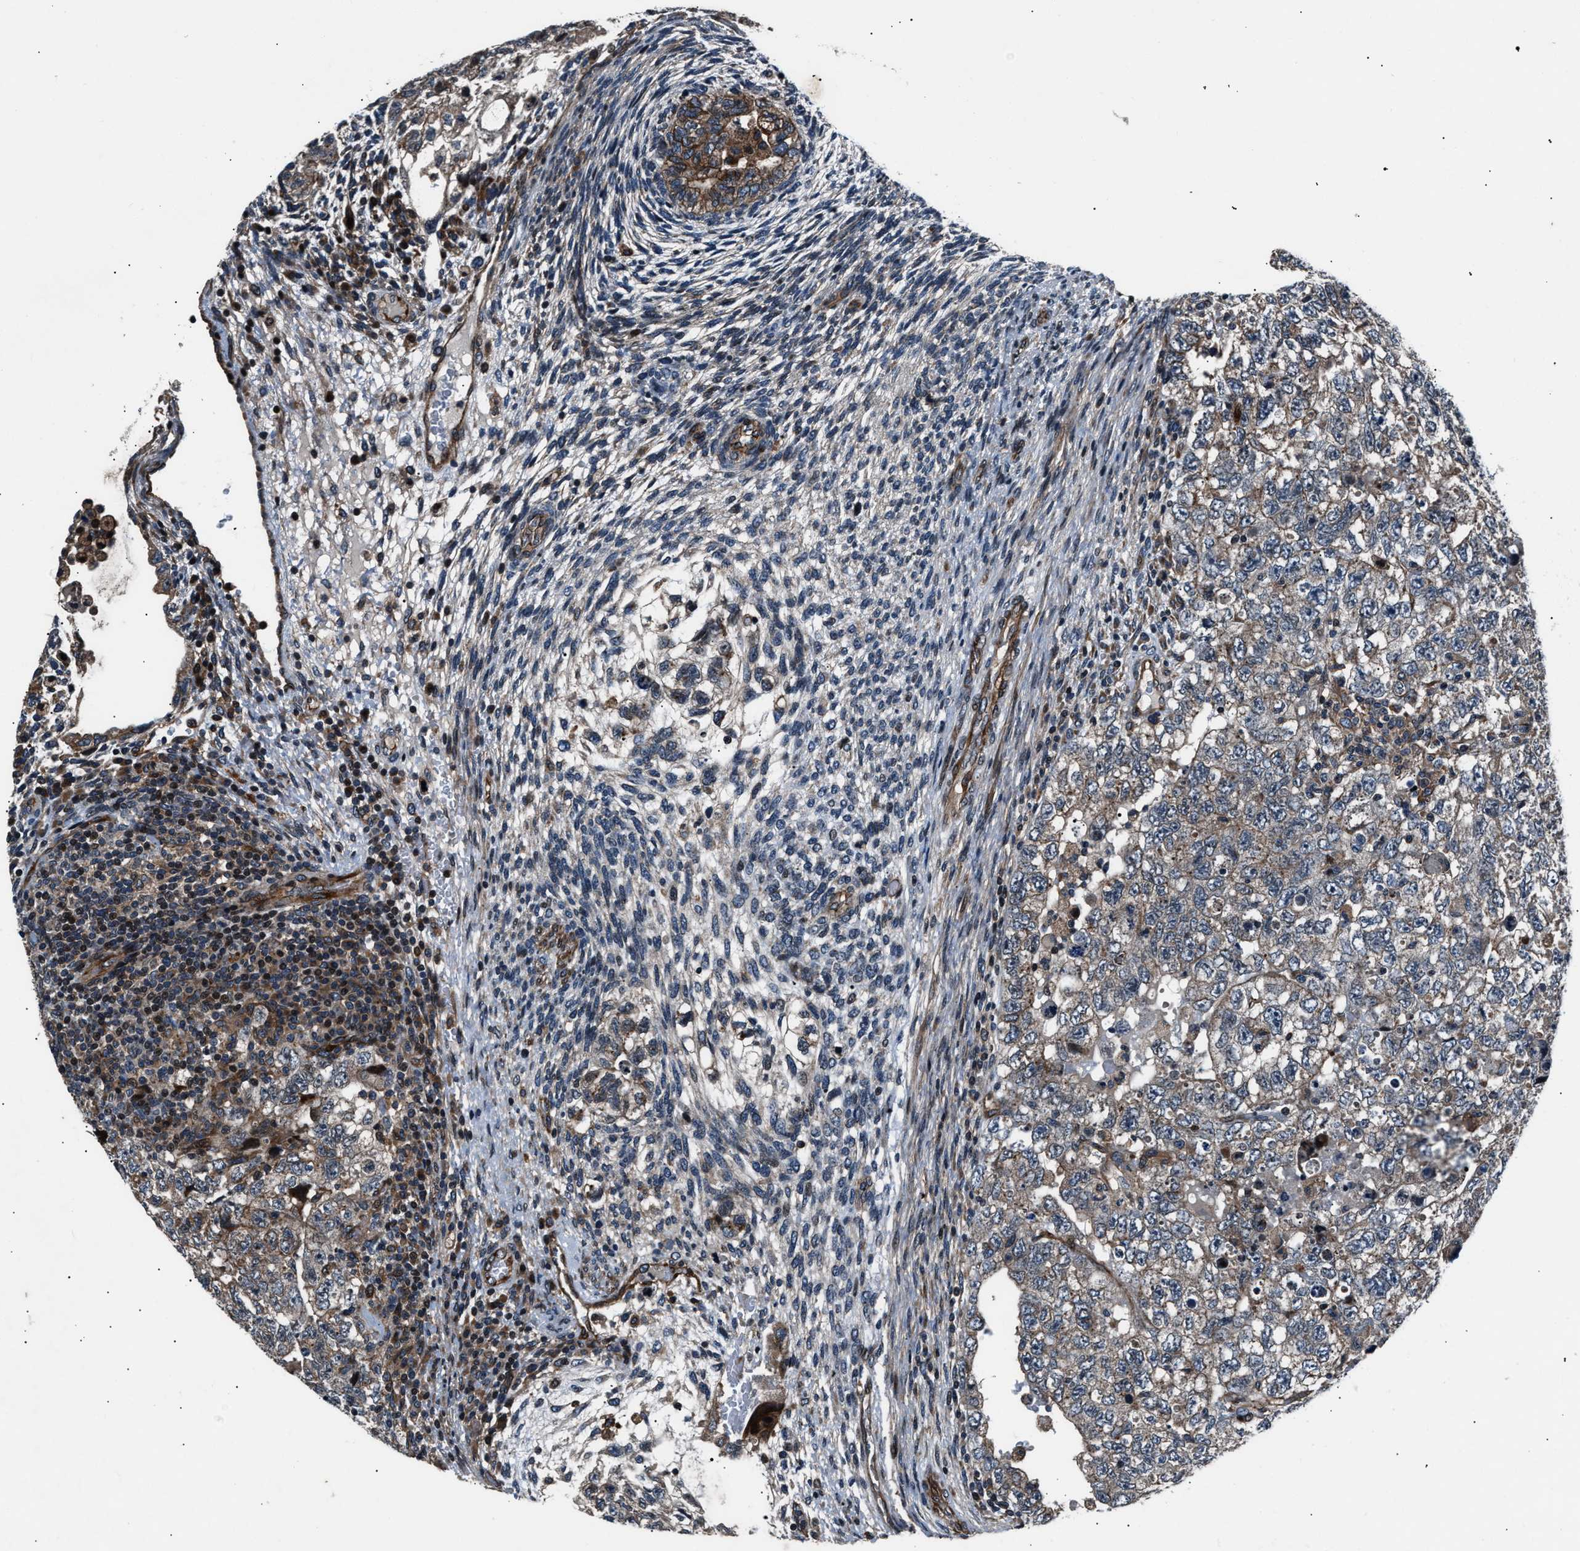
{"staining": {"intensity": "moderate", "quantity": "<25%", "location": "cytoplasmic/membranous"}, "tissue": "testis cancer", "cell_type": "Tumor cells", "image_type": "cancer", "snomed": [{"axis": "morphology", "description": "Carcinoma, Embryonal, NOS"}, {"axis": "topography", "description": "Testis"}], "caption": "Protein staining of testis cancer (embryonal carcinoma) tissue displays moderate cytoplasmic/membranous positivity in about <25% of tumor cells.", "gene": "DYNC2I1", "patient": {"sex": "male", "age": 36}}